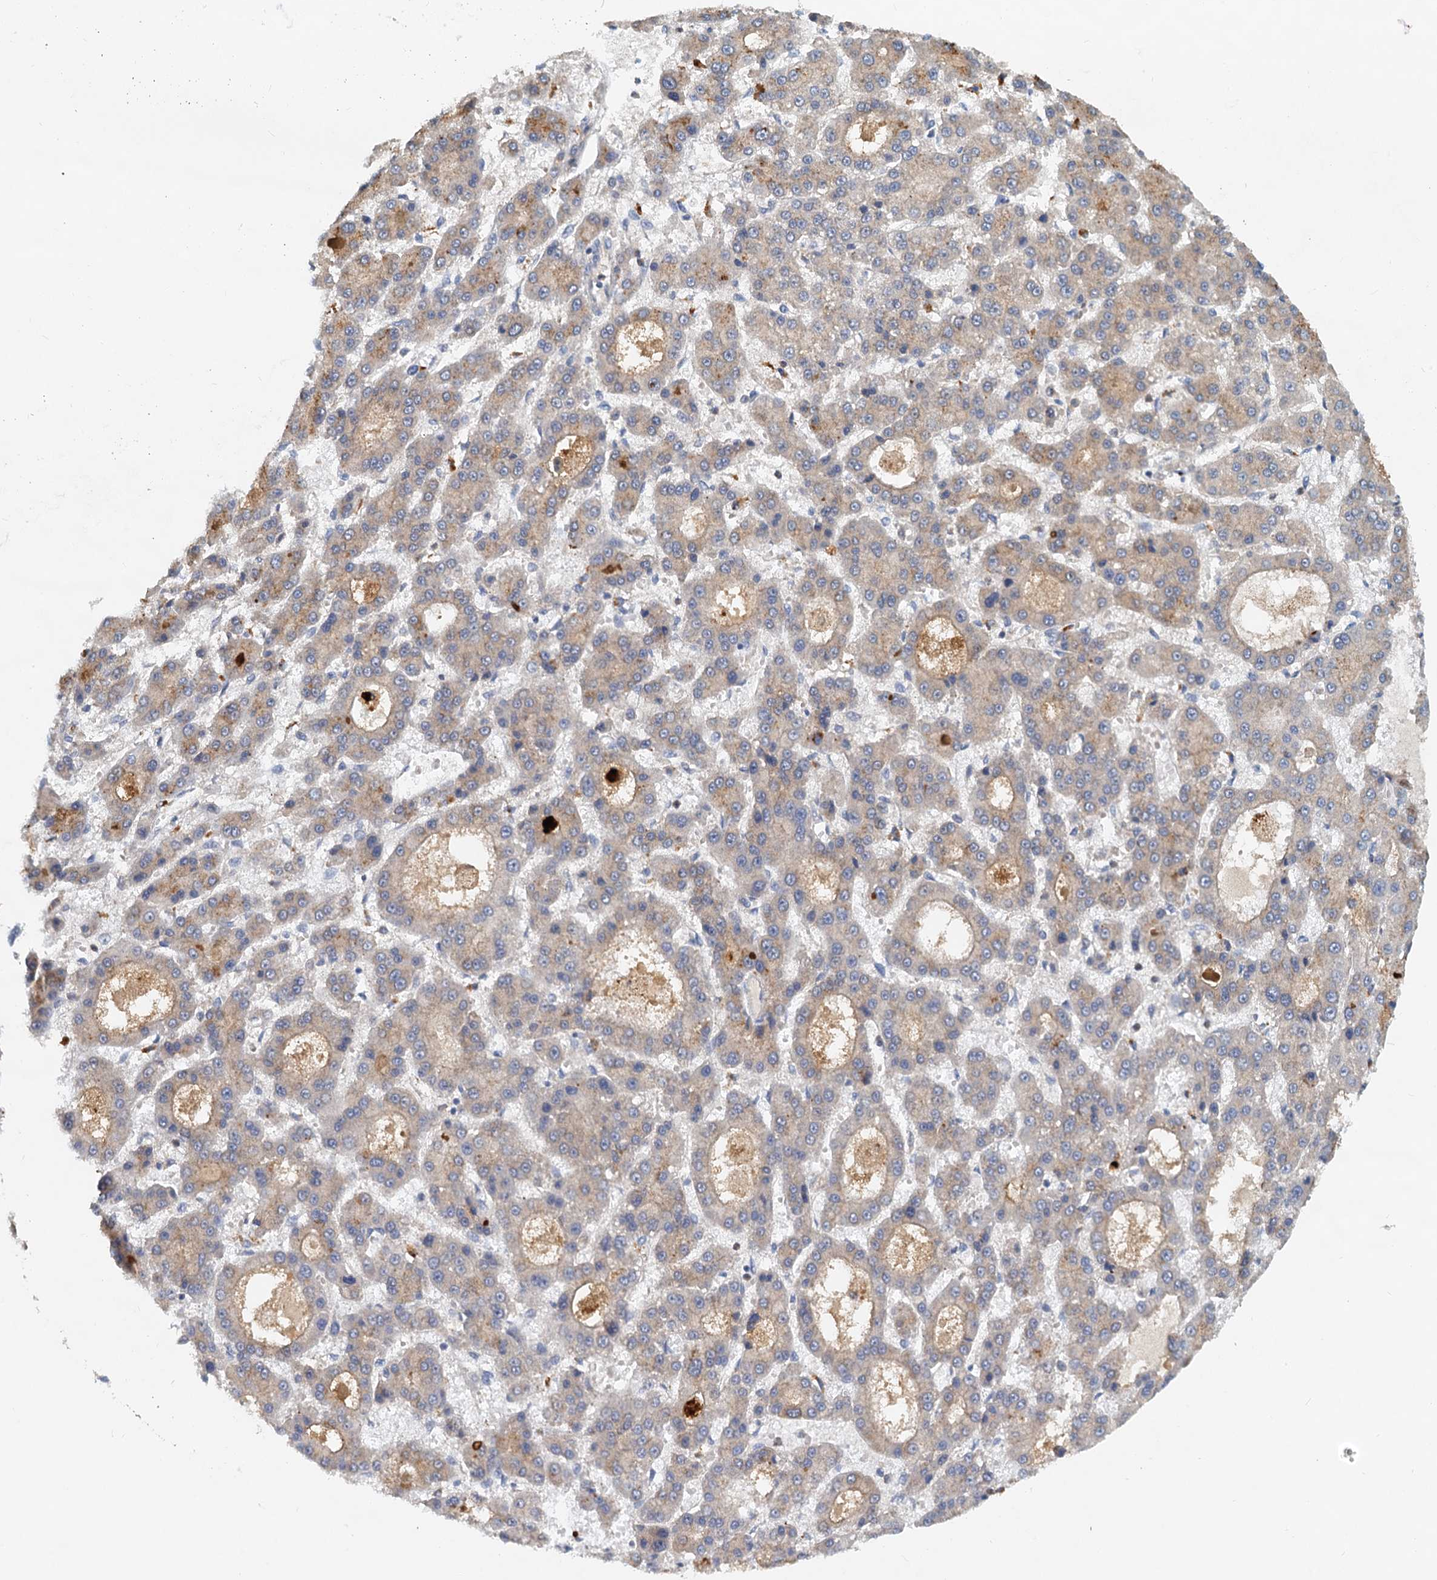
{"staining": {"intensity": "negative", "quantity": "none", "location": "none"}, "tissue": "liver cancer", "cell_type": "Tumor cells", "image_type": "cancer", "snomed": [{"axis": "morphology", "description": "Carcinoma, Hepatocellular, NOS"}, {"axis": "topography", "description": "Liver"}], "caption": "Hepatocellular carcinoma (liver) stained for a protein using immunohistochemistry (IHC) reveals no expression tumor cells.", "gene": "TOLLIP", "patient": {"sex": "male", "age": 70}}